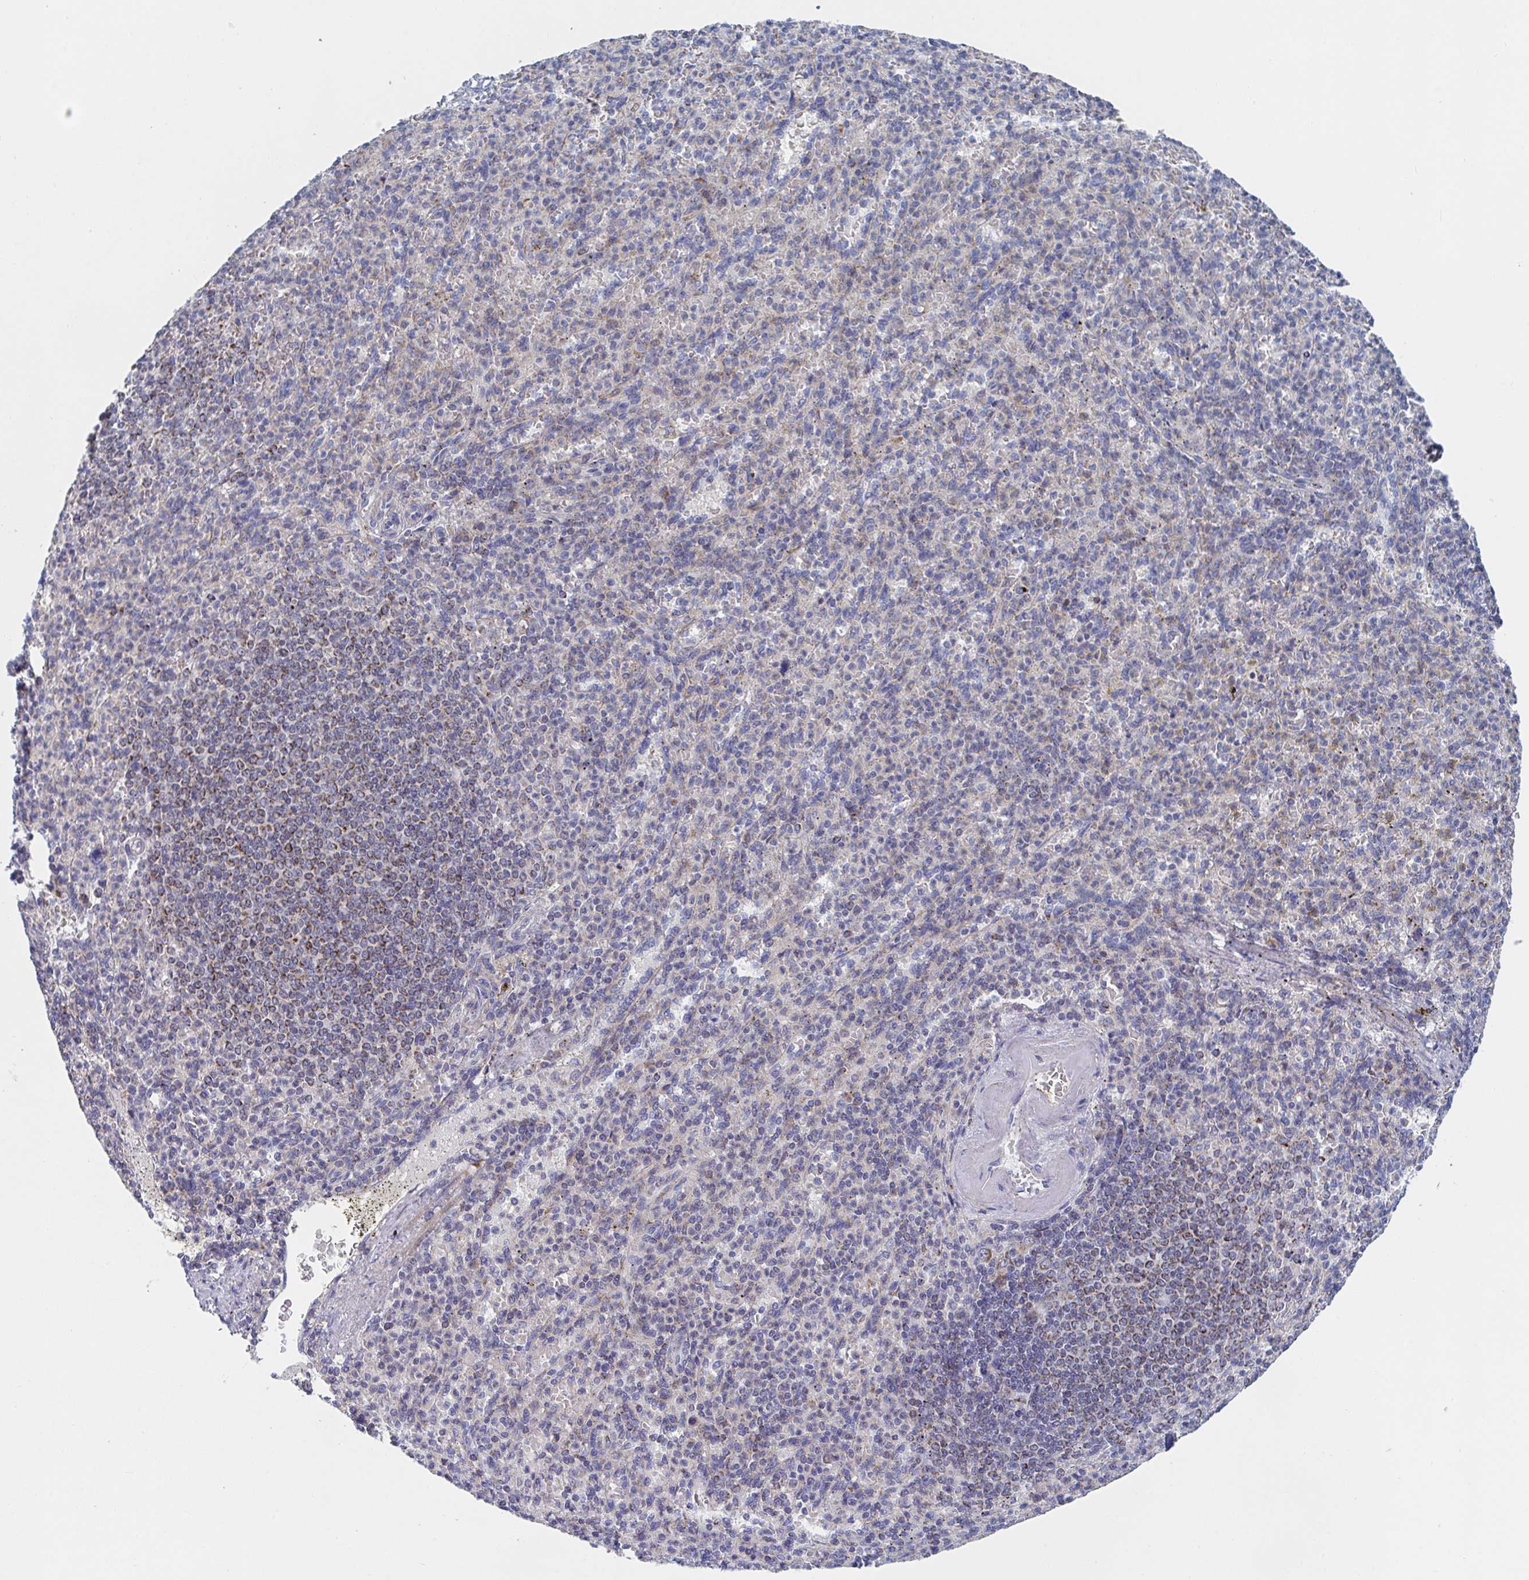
{"staining": {"intensity": "strong", "quantity": "<25%", "location": "cytoplasmic/membranous"}, "tissue": "spleen", "cell_type": "Cells in red pulp", "image_type": "normal", "snomed": [{"axis": "morphology", "description": "Normal tissue, NOS"}, {"axis": "topography", "description": "Spleen"}], "caption": "Strong cytoplasmic/membranous protein expression is present in approximately <25% of cells in red pulp in spleen.", "gene": "MRPL53", "patient": {"sex": "female", "age": 74}}